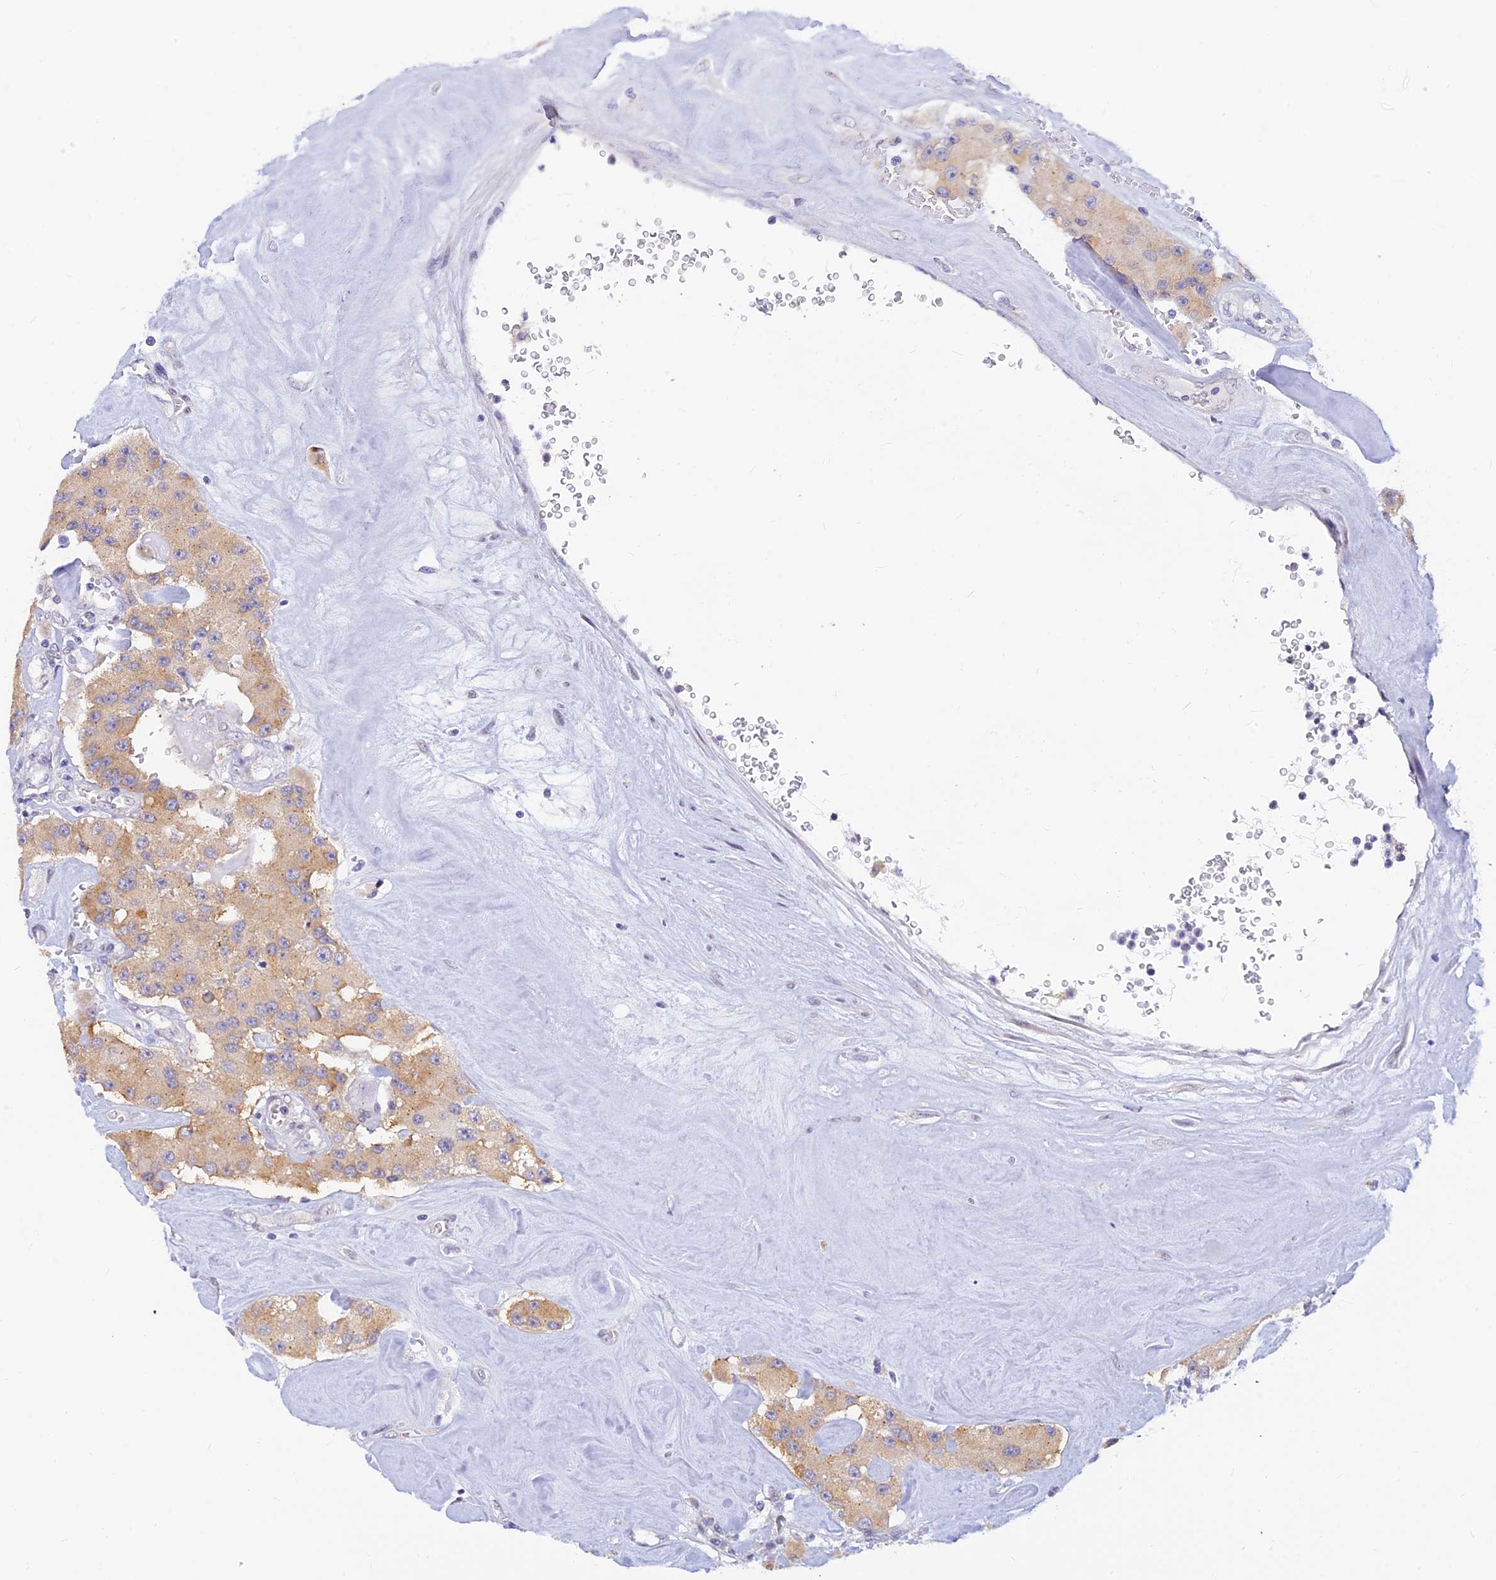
{"staining": {"intensity": "weak", "quantity": "<25%", "location": "cytoplasmic/membranous"}, "tissue": "carcinoid", "cell_type": "Tumor cells", "image_type": "cancer", "snomed": [{"axis": "morphology", "description": "Carcinoid, malignant, NOS"}, {"axis": "topography", "description": "Pancreas"}], "caption": "IHC of human carcinoid (malignant) displays no positivity in tumor cells.", "gene": "INKA1", "patient": {"sex": "male", "age": 41}}